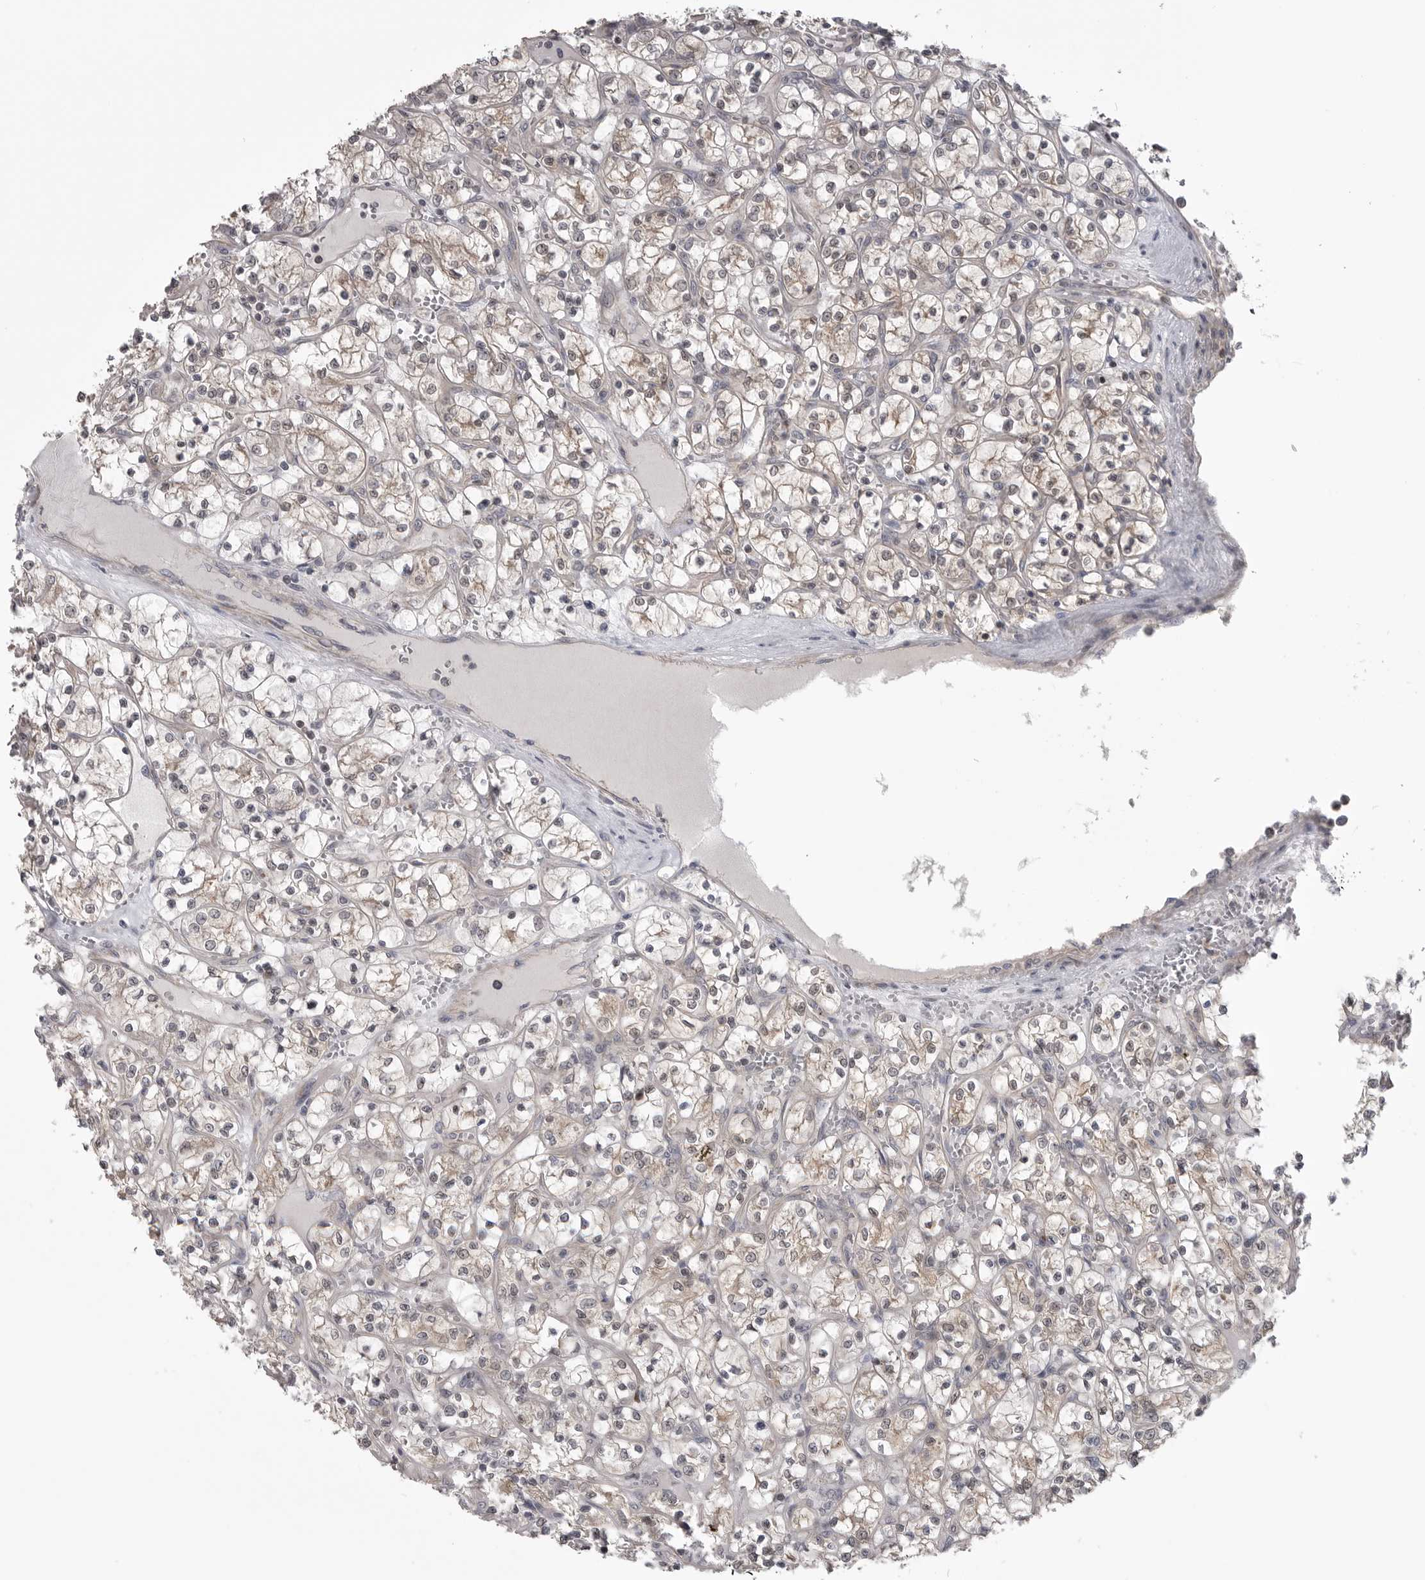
{"staining": {"intensity": "weak", "quantity": "<25%", "location": "cytoplasmic/membranous"}, "tissue": "renal cancer", "cell_type": "Tumor cells", "image_type": "cancer", "snomed": [{"axis": "morphology", "description": "Adenocarcinoma, NOS"}, {"axis": "topography", "description": "Kidney"}], "caption": "The histopathology image displays no staining of tumor cells in adenocarcinoma (renal). (DAB IHC visualized using brightfield microscopy, high magnification).", "gene": "MAPK13", "patient": {"sex": "female", "age": 69}}